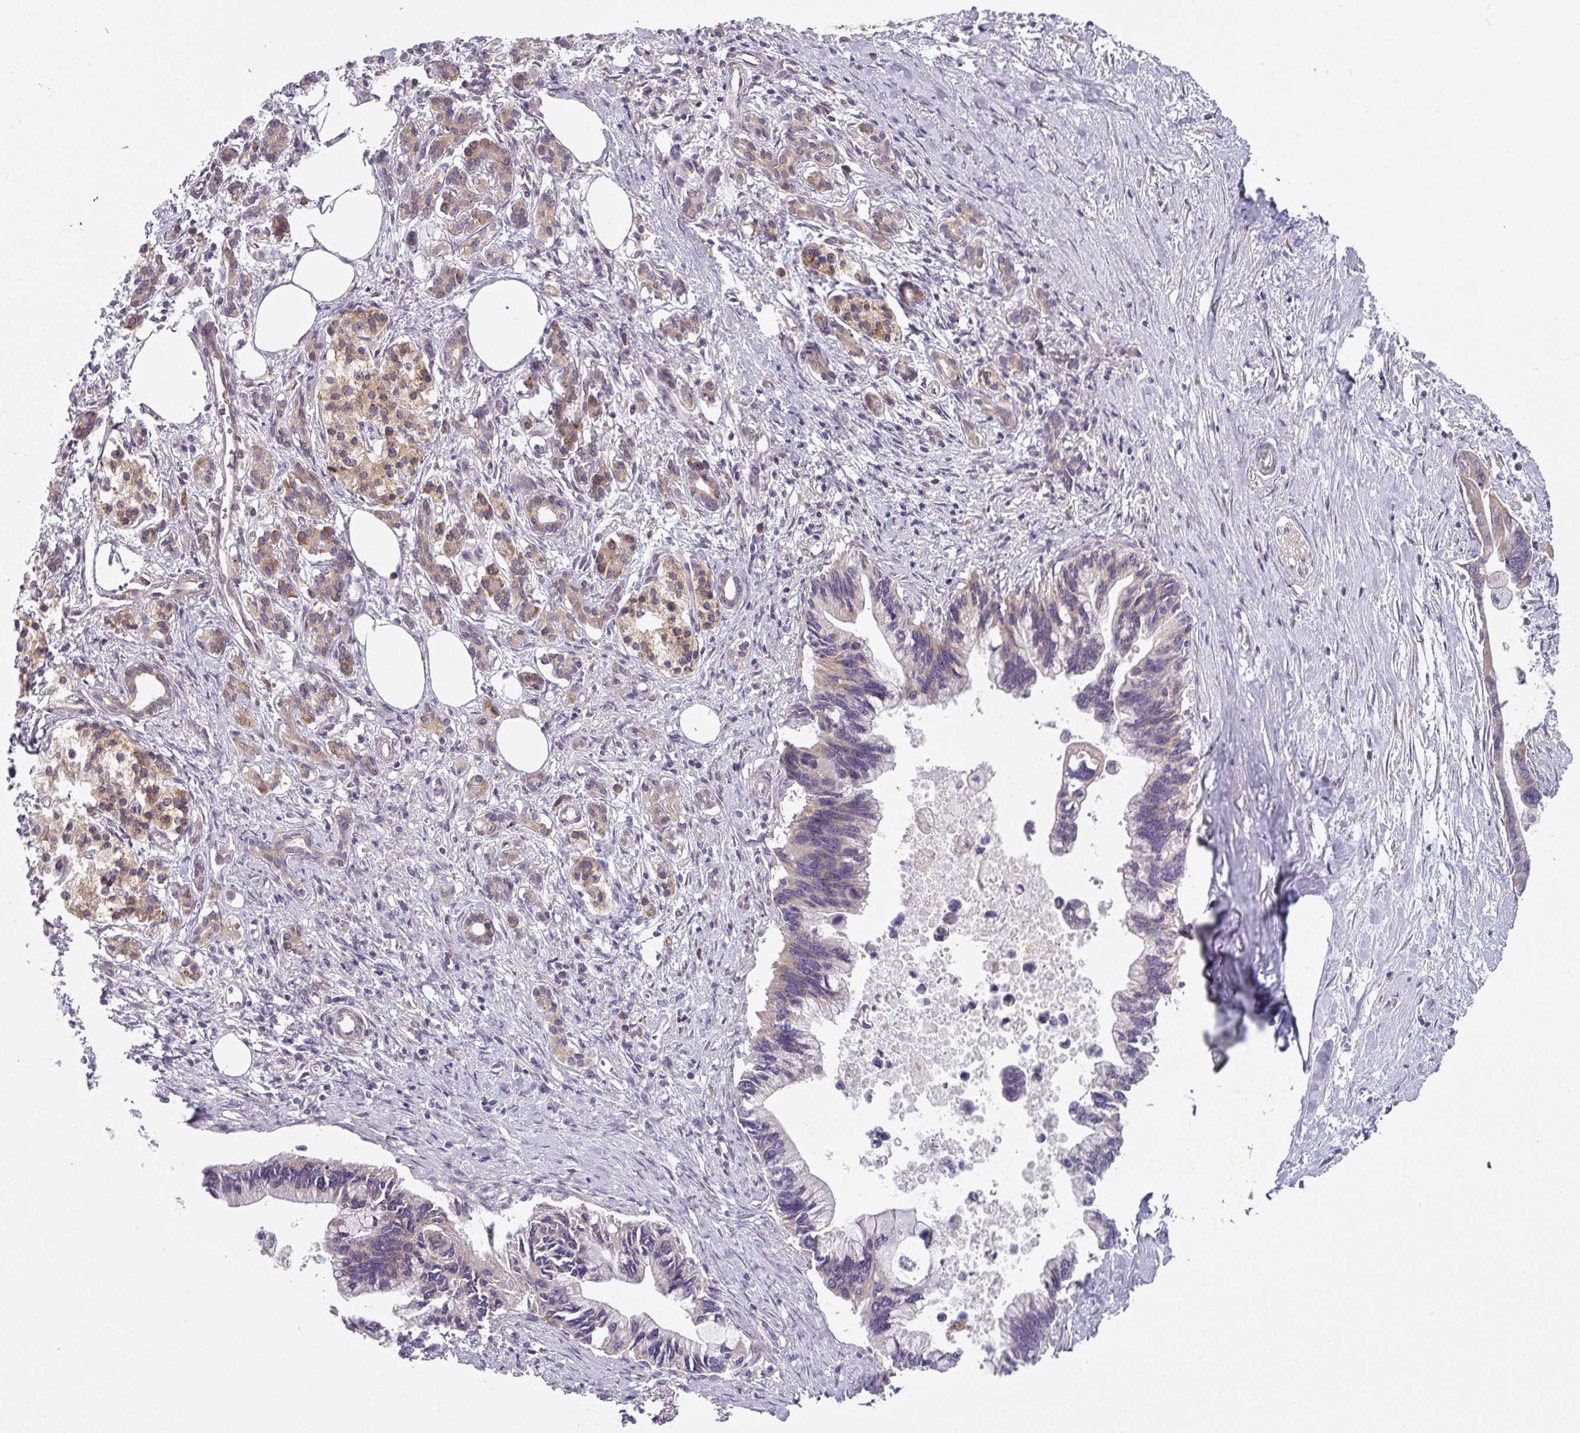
{"staining": {"intensity": "weak", "quantity": "<25%", "location": "cytoplasmic/membranous"}, "tissue": "pancreatic cancer", "cell_type": "Tumor cells", "image_type": "cancer", "snomed": [{"axis": "morphology", "description": "Adenocarcinoma, NOS"}, {"axis": "topography", "description": "Pancreas"}], "caption": "DAB (3,3'-diaminobenzidine) immunohistochemical staining of human pancreatic adenocarcinoma exhibits no significant expression in tumor cells.", "gene": "TAPT1", "patient": {"sex": "female", "age": 83}}